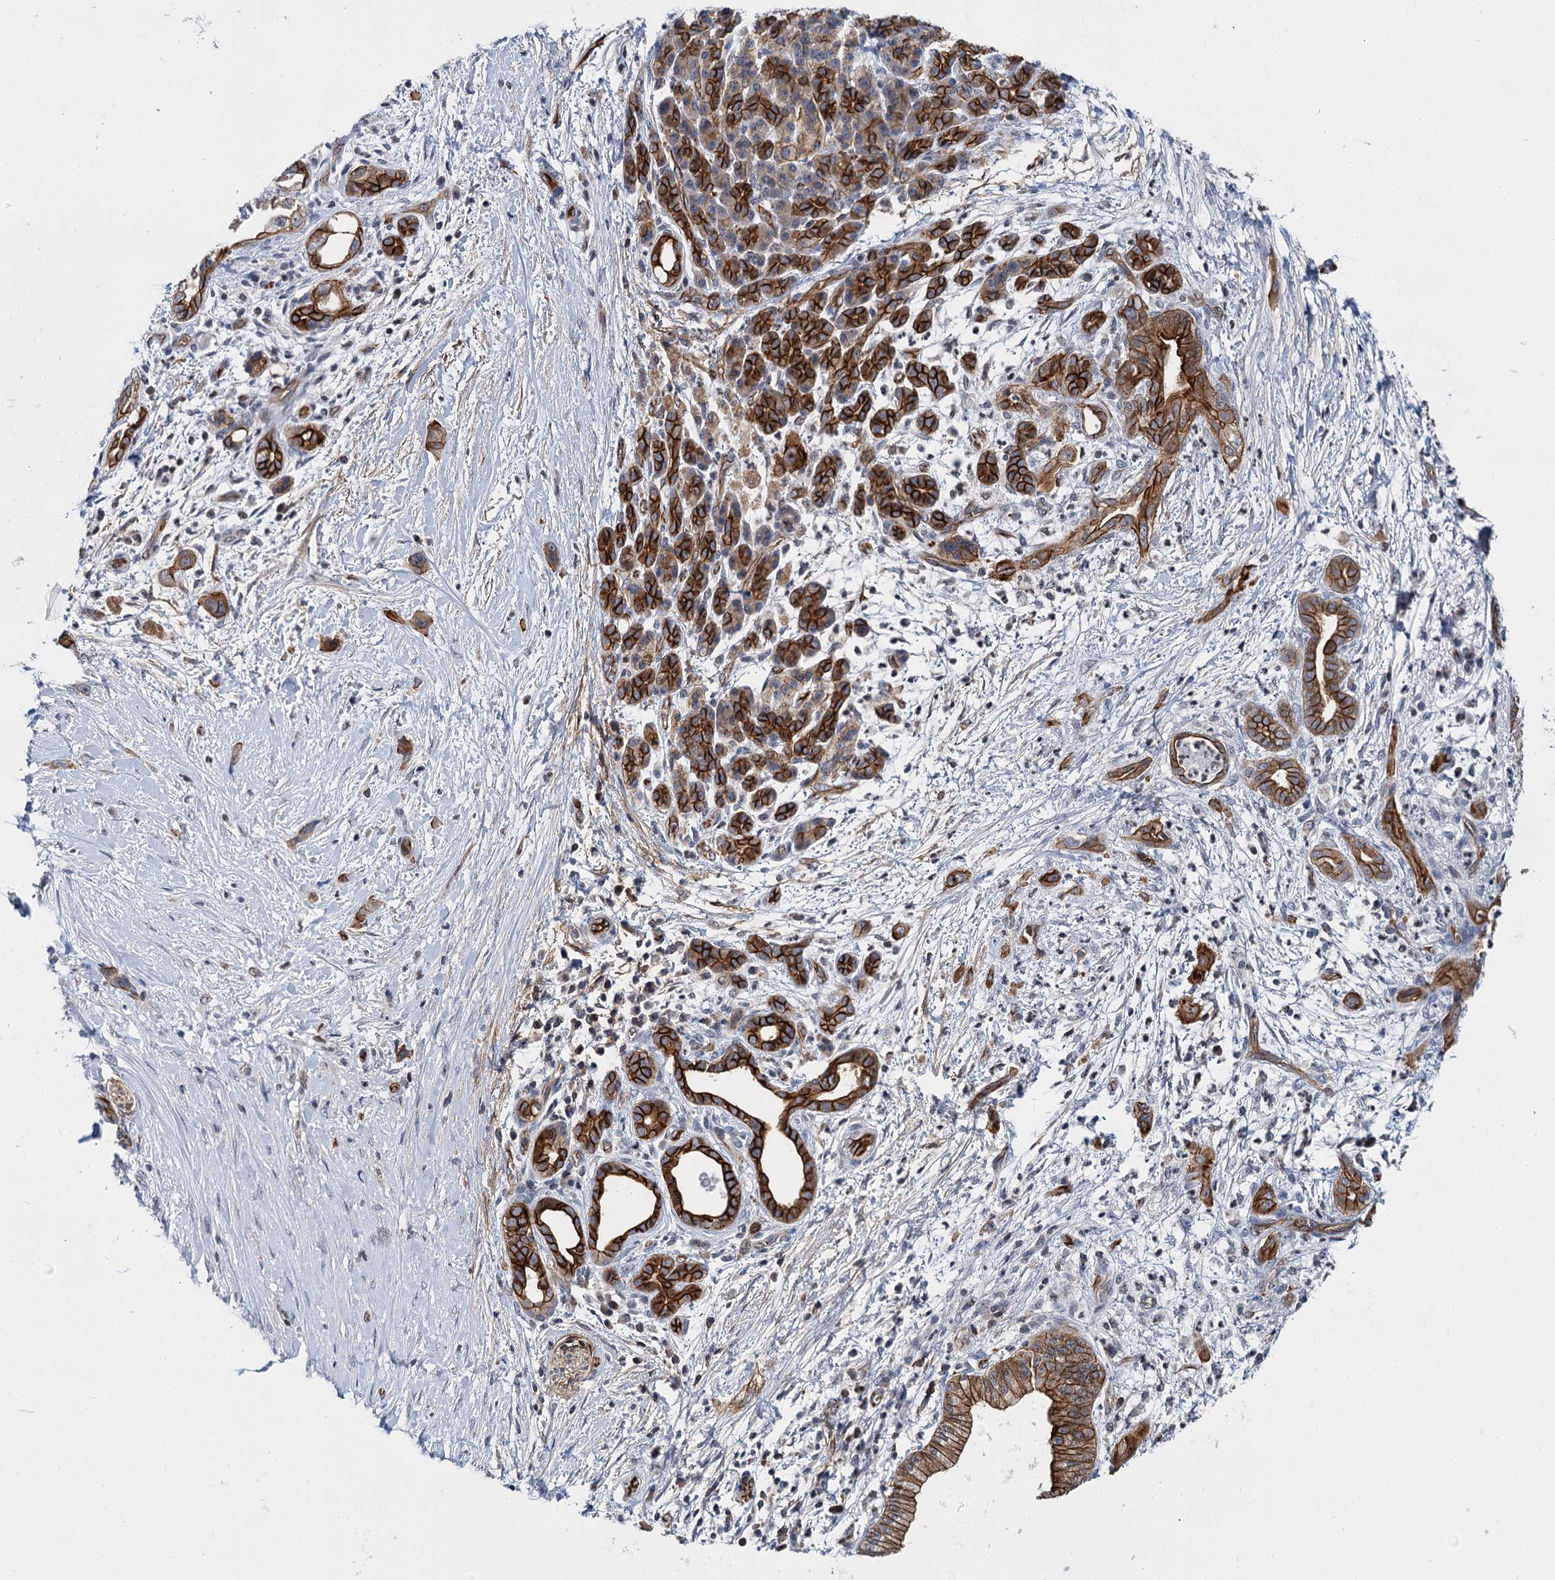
{"staining": {"intensity": "strong", "quantity": ">75%", "location": "cytoplasmic/membranous"}, "tissue": "pancreatic cancer", "cell_type": "Tumor cells", "image_type": "cancer", "snomed": [{"axis": "morphology", "description": "Adenocarcinoma, NOS"}, {"axis": "topography", "description": "Pancreas"}], "caption": "Pancreatic adenocarcinoma was stained to show a protein in brown. There is high levels of strong cytoplasmic/membranous expression in about >75% of tumor cells. The staining was performed using DAB to visualize the protein expression in brown, while the nuclei were stained in blue with hematoxylin (Magnification: 20x).", "gene": "ABLIM1", "patient": {"sex": "male", "age": 59}}